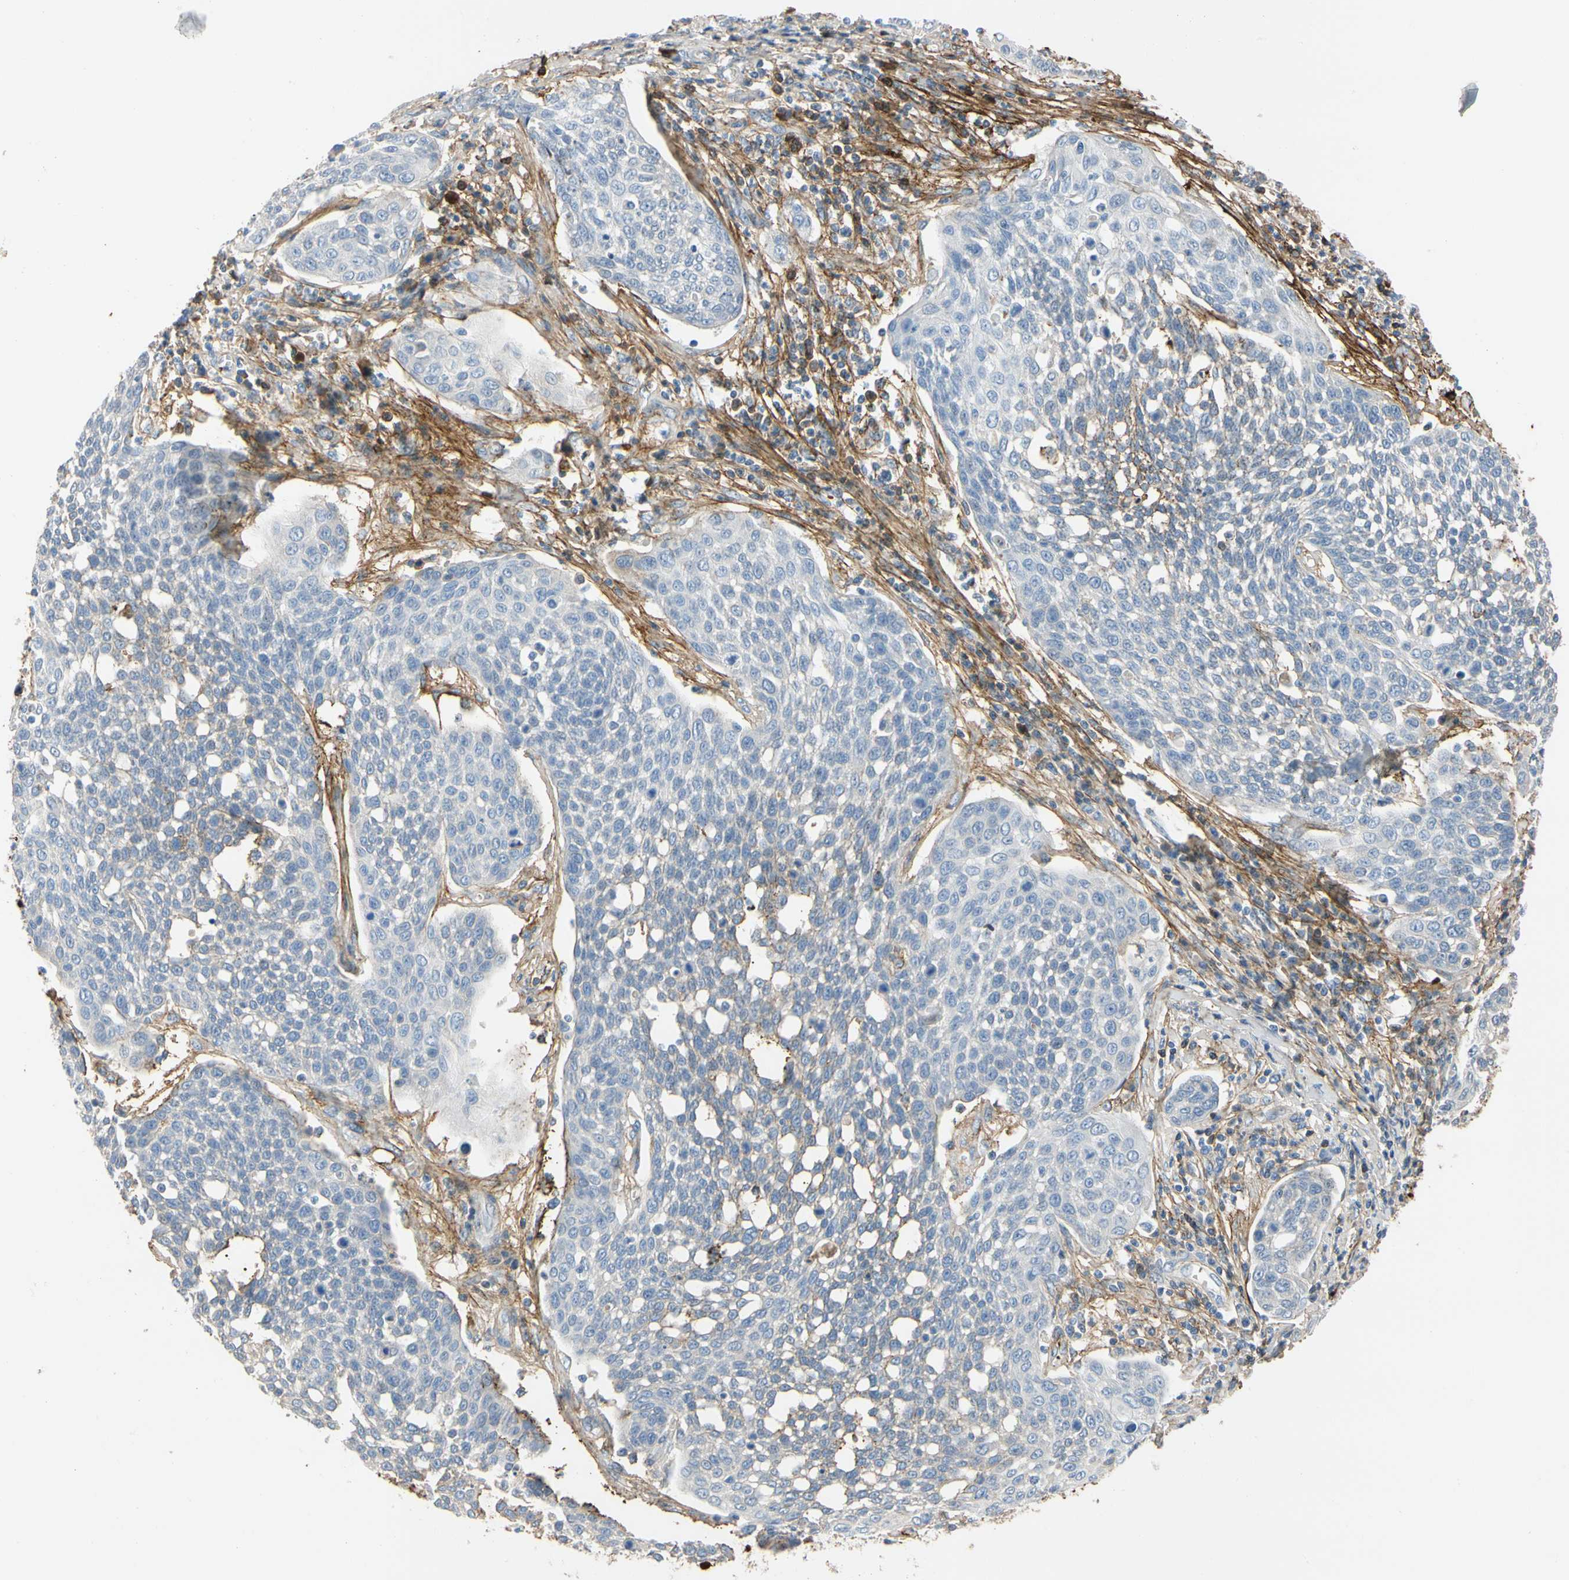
{"staining": {"intensity": "negative", "quantity": "none", "location": "none"}, "tissue": "cervical cancer", "cell_type": "Tumor cells", "image_type": "cancer", "snomed": [{"axis": "morphology", "description": "Squamous cell carcinoma, NOS"}, {"axis": "topography", "description": "Cervix"}], "caption": "Tumor cells show no significant protein staining in cervical squamous cell carcinoma.", "gene": "FGB", "patient": {"sex": "female", "age": 34}}